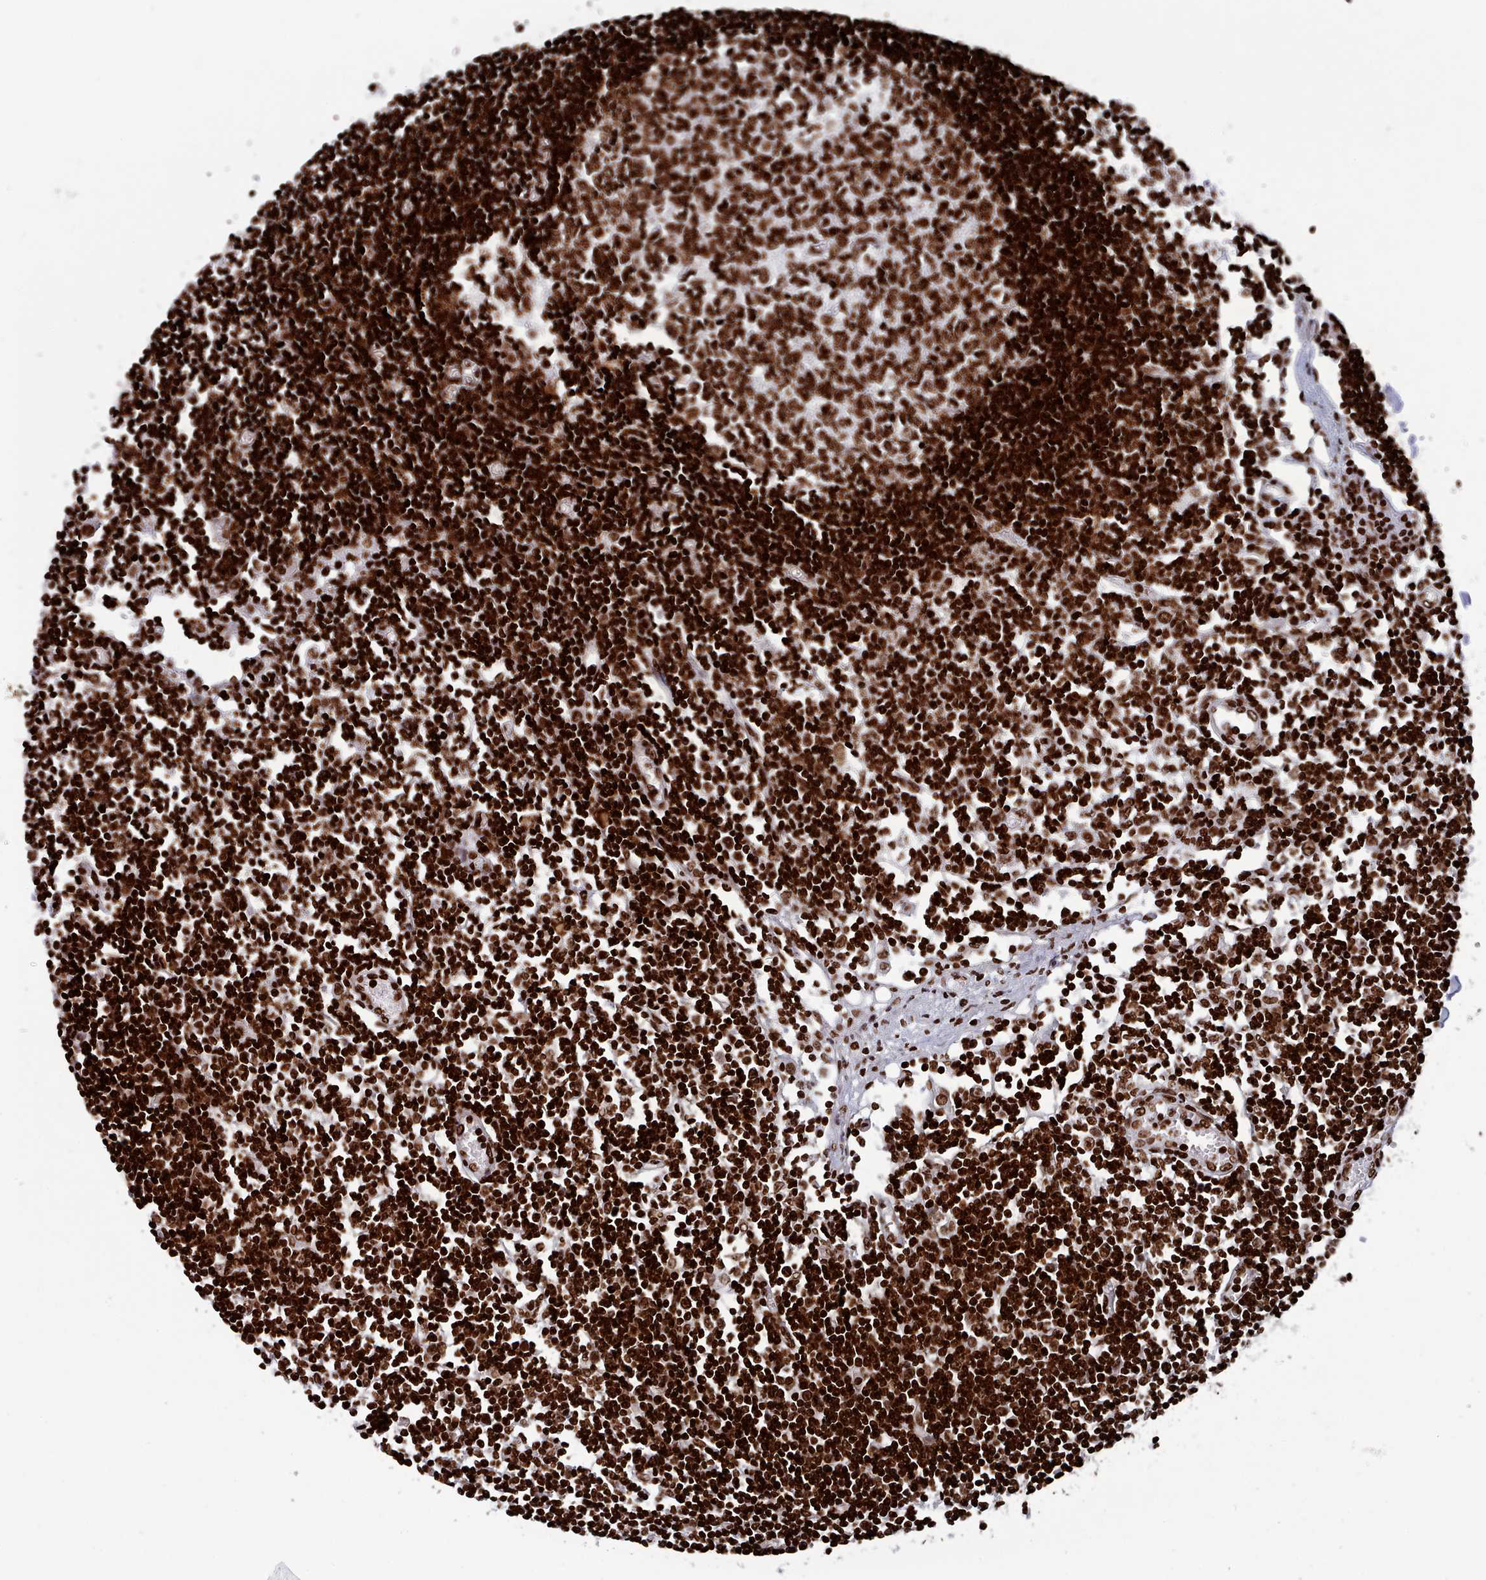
{"staining": {"intensity": "strong", "quantity": ">75%", "location": "nuclear"}, "tissue": "lymph node", "cell_type": "Germinal center cells", "image_type": "normal", "snomed": [{"axis": "morphology", "description": "Normal tissue, NOS"}, {"axis": "topography", "description": "Lymph node"}], "caption": "Benign lymph node shows strong nuclear staining in approximately >75% of germinal center cells, visualized by immunohistochemistry.", "gene": "PCDHB11", "patient": {"sex": "female", "age": 11}}